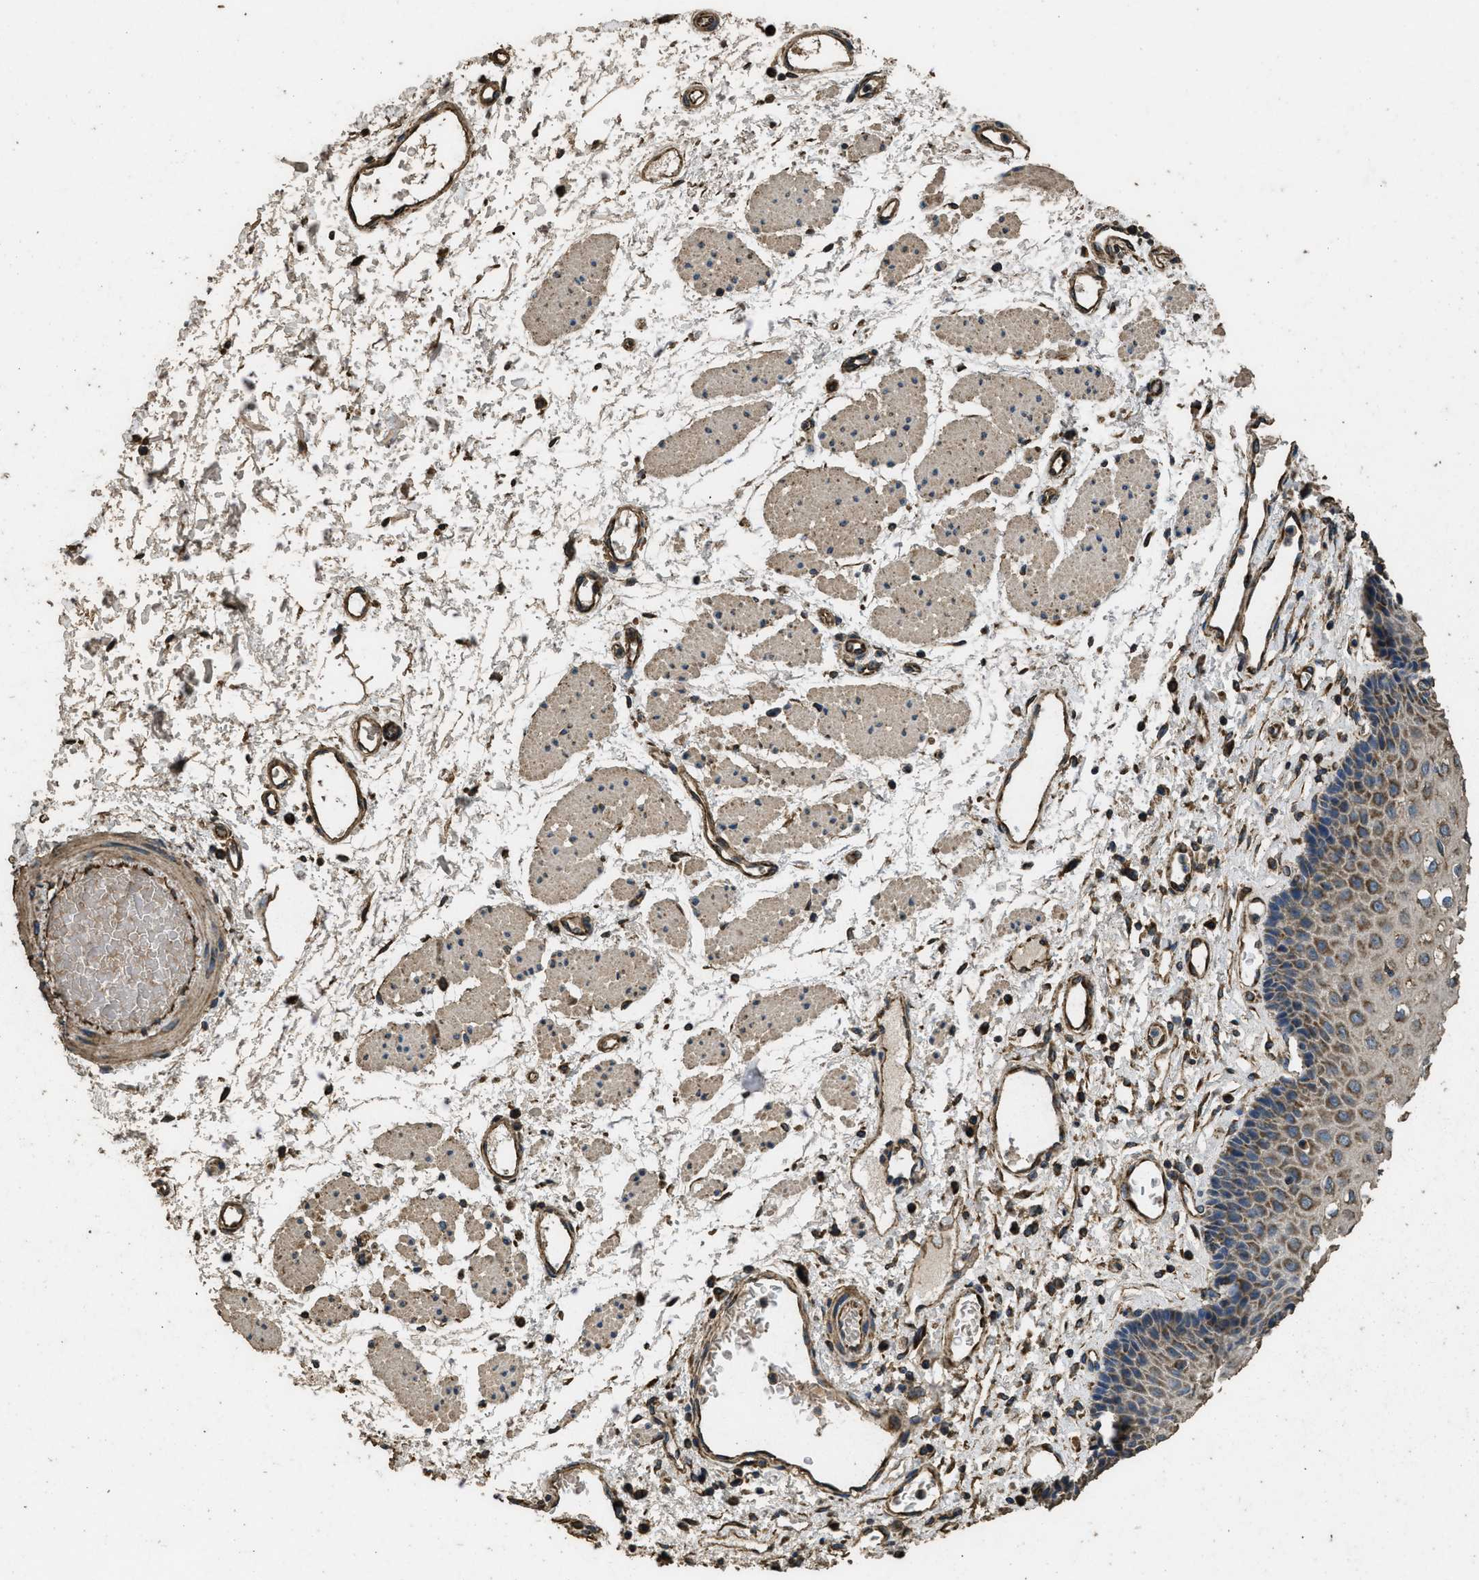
{"staining": {"intensity": "moderate", "quantity": ">75%", "location": "cytoplasmic/membranous"}, "tissue": "esophagus", "cell_type": "Squamous epithelial cells", "image_type": "normal", "snomed": [{"axis": "morphology", "description": "Normal tissue, NOS"}, {"axis": "topography", "description": "Esophagus"}], "caption": "A medium amount of moderate cytoplasmic/membranous positivity is present in about >75% of squamous epithelial cells in normal esophagus.", "gene": "CYRIA", "patient": {"sex": "male", "age": 54}}